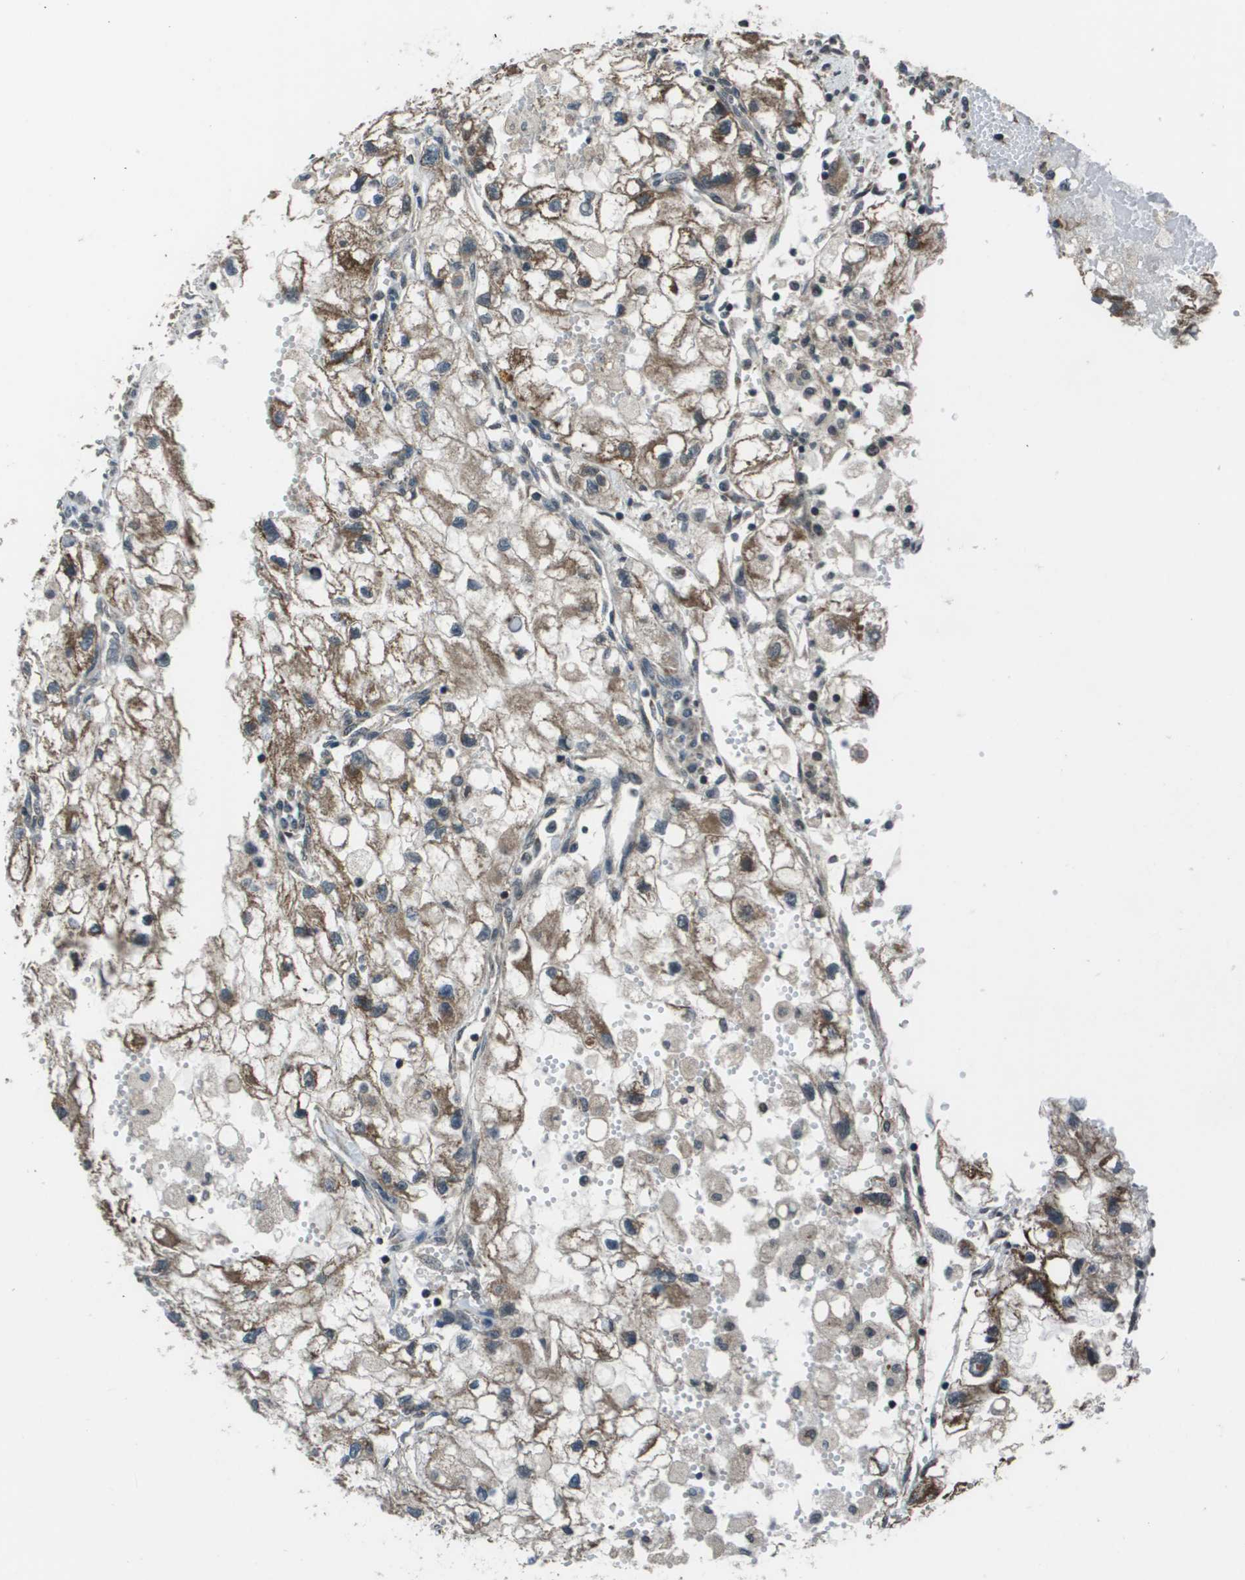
{"staining": {"intensity": "moderate", "quantity": ">75%", "location": "cytoplasmic/membranous"}, "tissue": "renal cancer", "cell_type": "Tumor cells", "image_type": "cancer", "snomed": [{"axis": "morphology", "description": "Adenocarcinoma, NOS"}, {"axis": "topography", "description": "Kidney"}], "caption": "Protein expression analysis of adenocarcinoma (renal) displays moderate cytoplasmic/membranous positivity in approximately >75% of tumor cells.", "gene": "PPFIA1", "patient": {"sex": "female", "age": 70}}